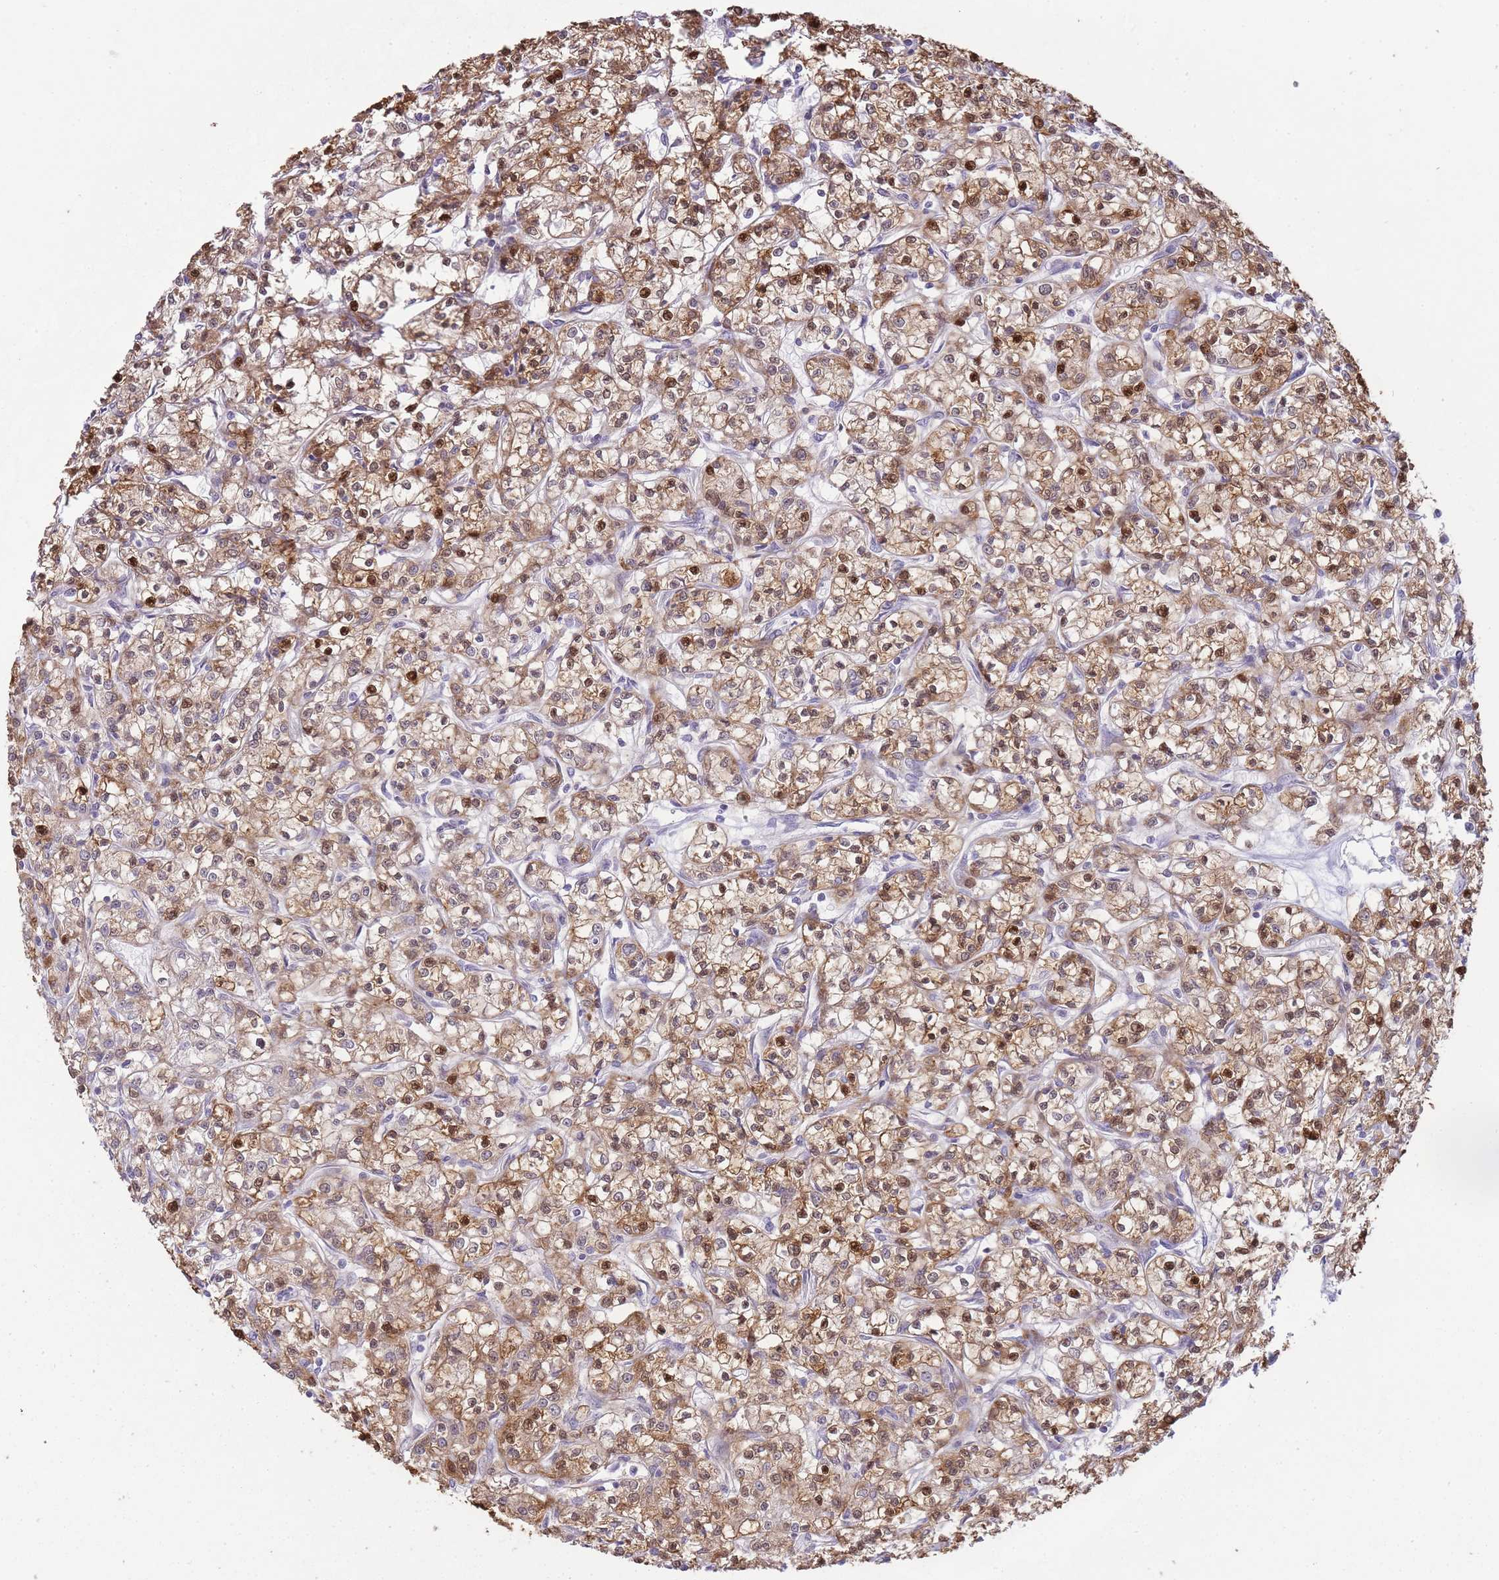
{"staining": {"intensity": "moderate", "quantity": ">75%", "location": "cytoplasmic/membranous"}, "tissue": "renal cancer", "cell_type": "Tumor cells", "image_type": "cancer", "snomed": [{"axis": "morphology", "description": "Adenocarcinoma, NOS"}, {"axis": "topography", "description": "Kidney"}], "caption": "Renal cancer (adenocarcinoma) tissue reveals moderate cytoplasmic/membranous expression in about >75% of tumor cells, visualized by immunohistochemistry.", "gene": "PPP3R2", "patient": {"sex": "female", "age": 59}}